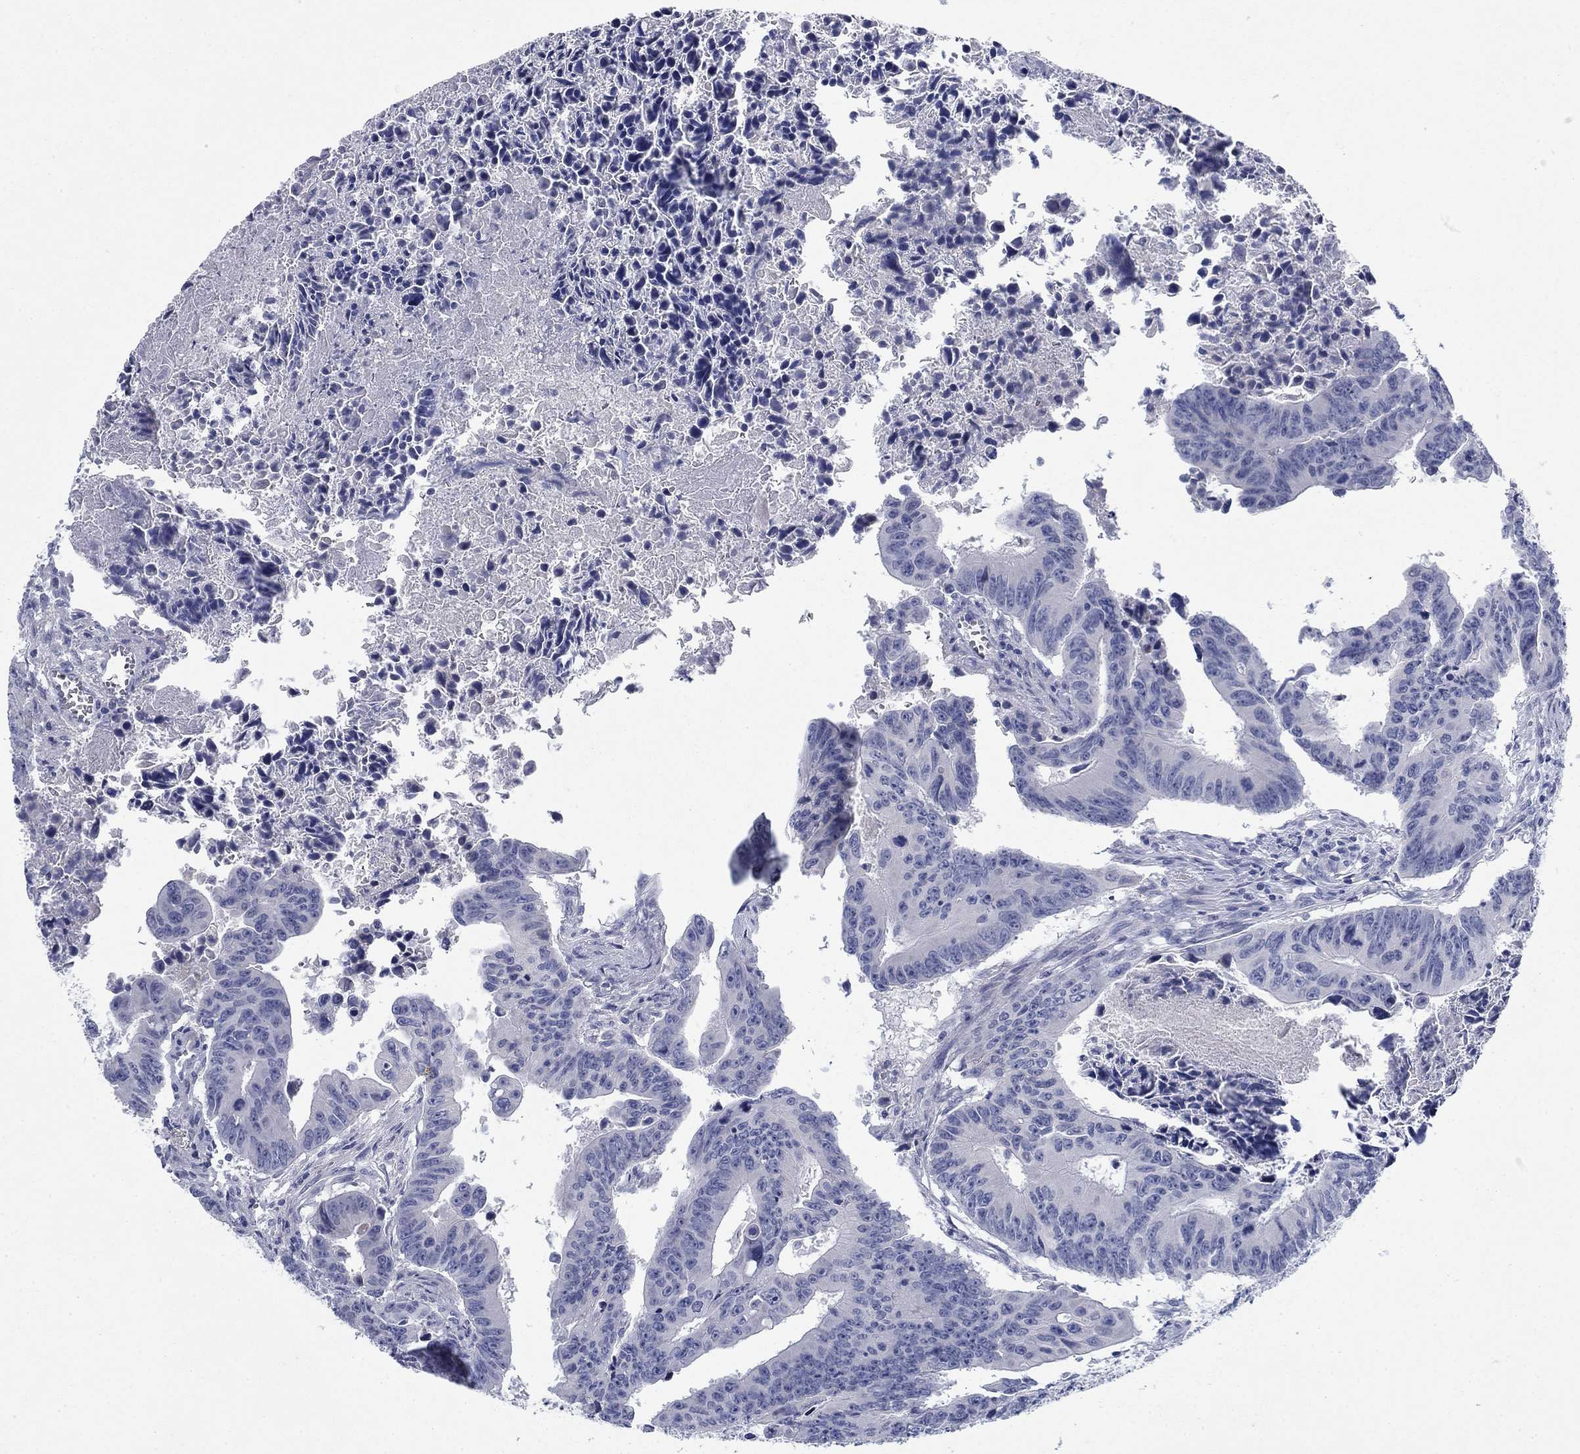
{"staining": {"intensity": "negative", "quantity": "none", "location": "none"}, "tissue": "colorectal cancer", "cell_type": "Tumor cells", "image_type": "cancer", "snomed": [{"axis": "morphology", "description": "Adenocarcinoma, NOS"}, {"axis": "topography", "description": "Colon"}], "caption": "High magnification brightfield microscopy of colorectal cancer (adenocarcinoma) stained with DAB (3,3'-diaminobenzidine) (brown) and counterstained with hematoxylin (blue): tumor cells show no significant expression.", "gene": "DNER", "patient": {"sex": "female", "age": 87}}